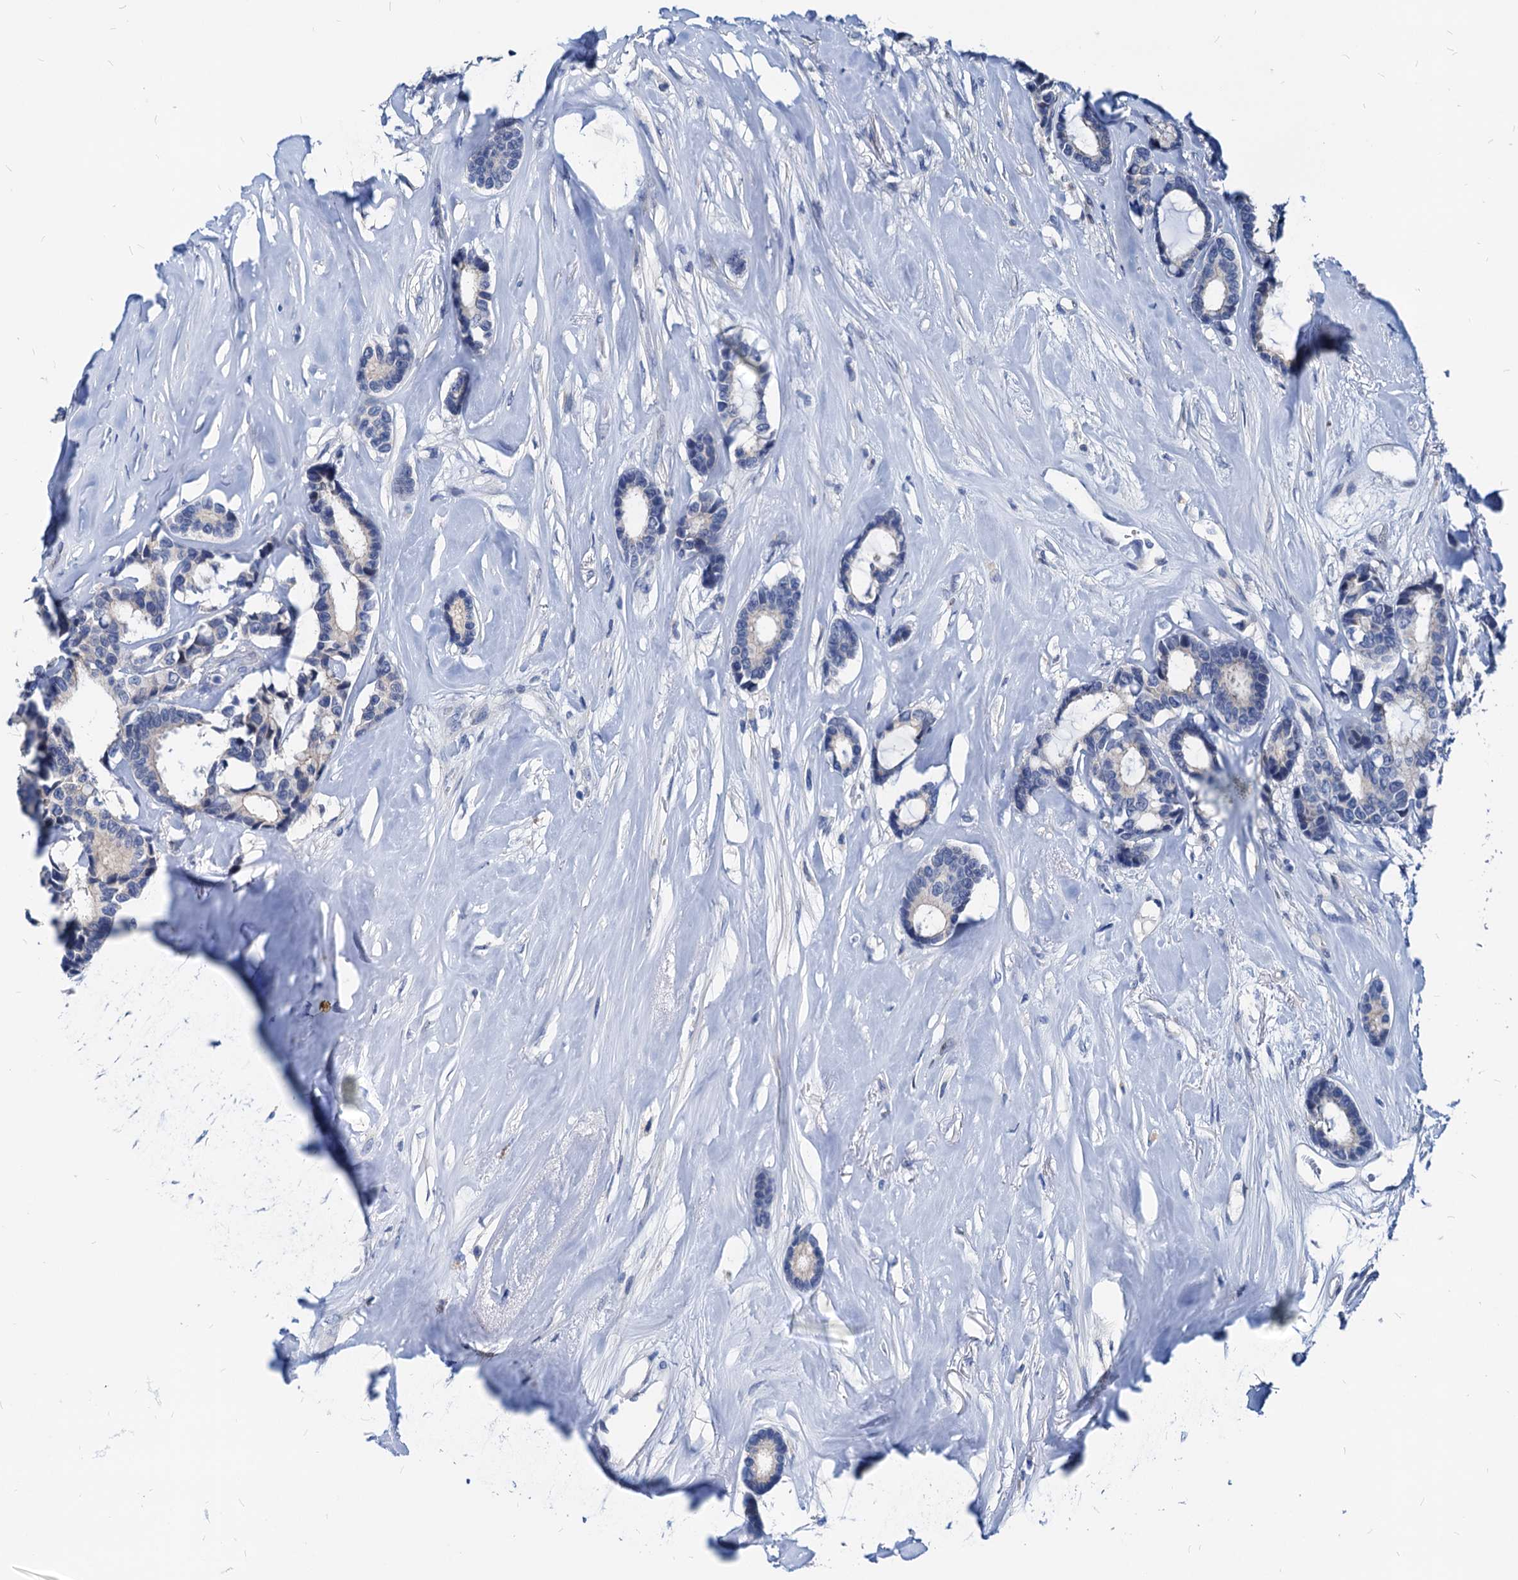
{"staining": {"intensity": "negative", "quantity": "none", "location": "none"}, "tissue": "breast cancer", "cell_type": "Tumor cells", "image_type": "cancer", "snomed": [{"axis": "morphology", "description": "Duct carcinoma"}, {"axis": "topography", "description": "Breast"}], "caption": "Tumor cells are negative for brown protein staining in breast intraductal carcinoma. (DAB (3,3'-diaminobenzidine) immunohistochemistry, high magnification).", "gene": "HSF2", "patient": {"sex": "female", "age": 87}}